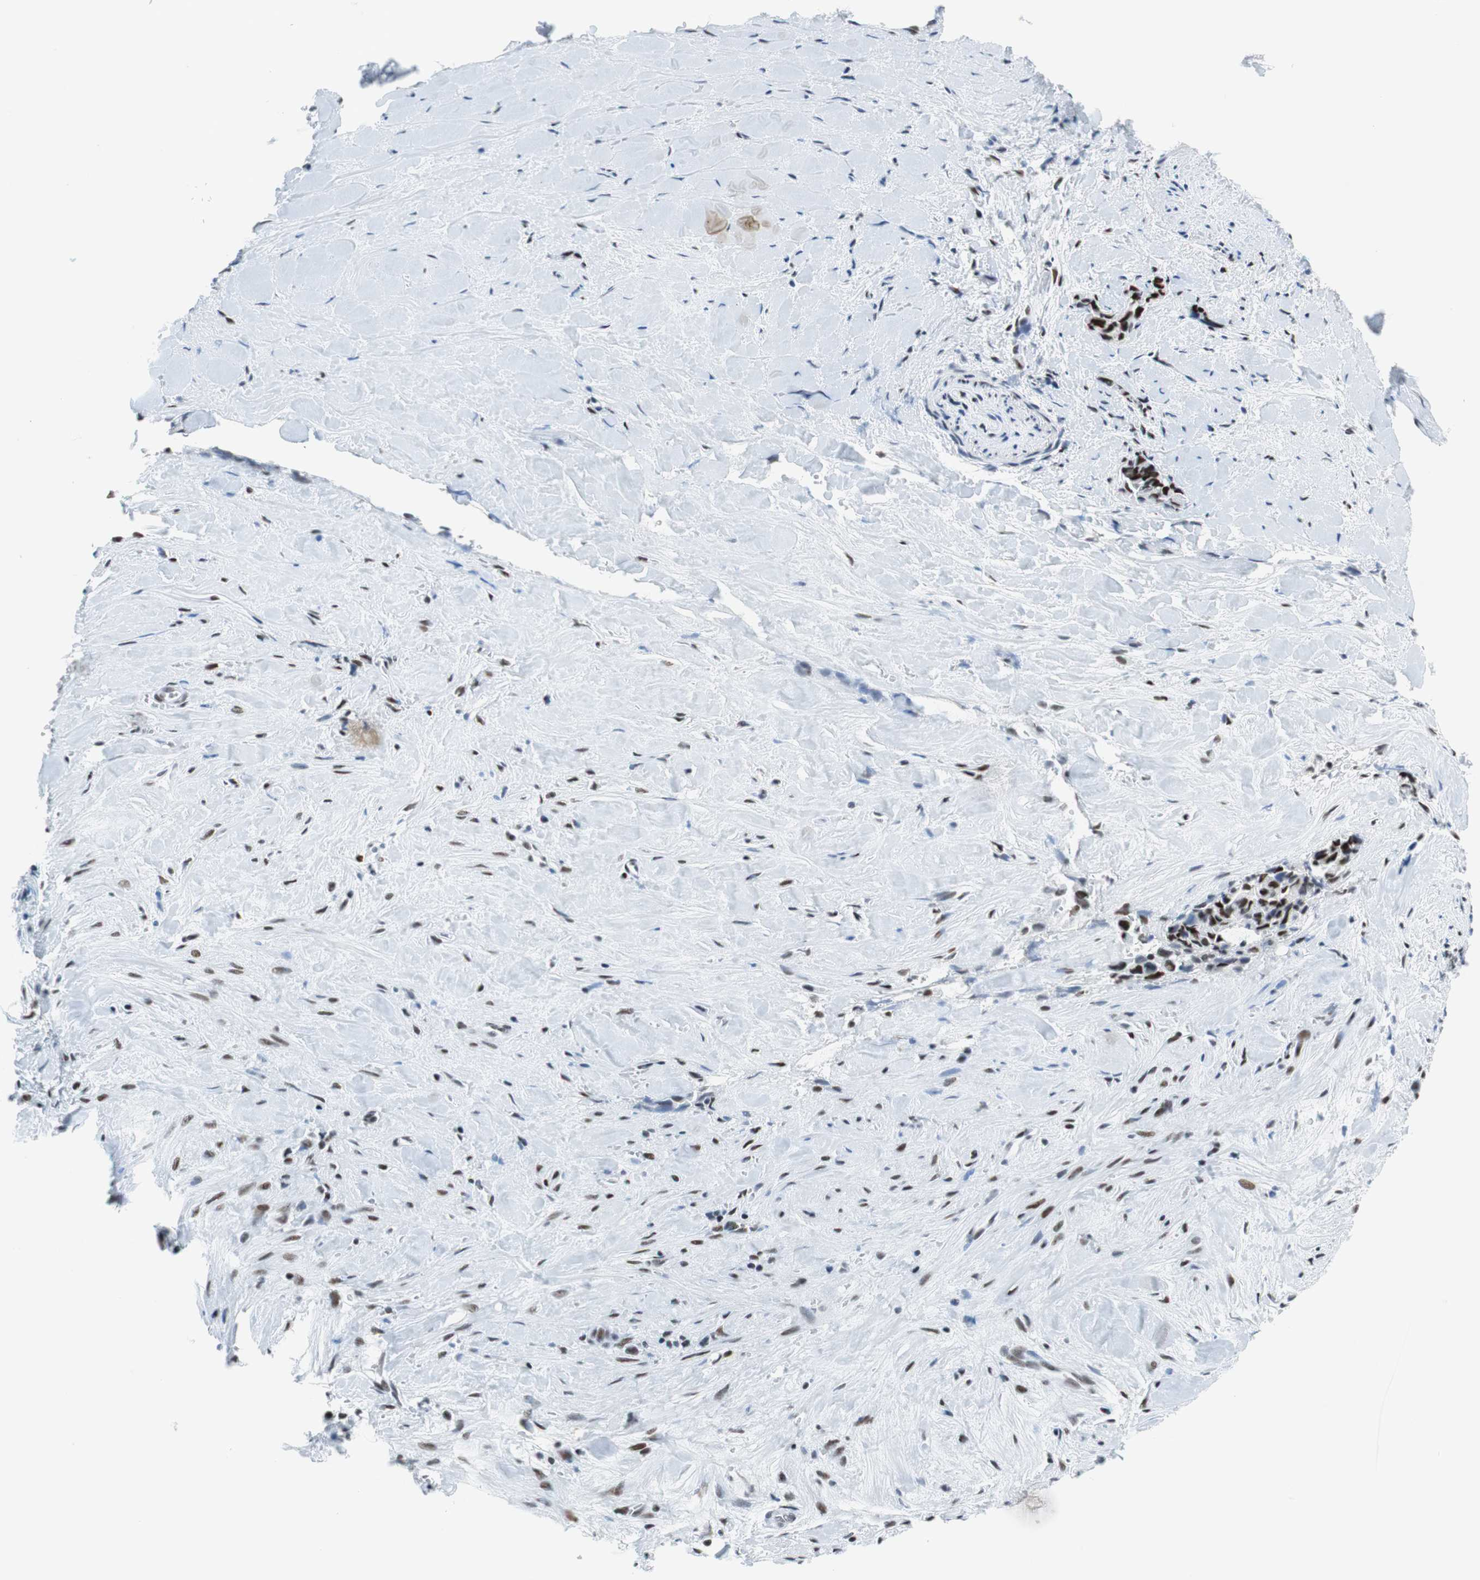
{"staining": {"intensity": "moderate", "quantity": "25%-75%", "location": "nuclear"}, "tissue": "liver cancer", "cell_type": "Tumor cells", "image_type": "cancer", "snomed": [{"axis": "morphology", "description": "Cholangiocarcinoma"}, {"axis": "topography", "description": "Liver"}], "caption": "Cholangiocarcinoma (liver) stained with immunohistochemistry displays moderate nuclear staining in about 25%-75% of tumor cells. (Stains: DAB in brown, nuclei in blue, Microscopy: brightfield microscopy at high magnification).", "gene": "HDAC3", "patient": {"sex": "female", "age": 55}}